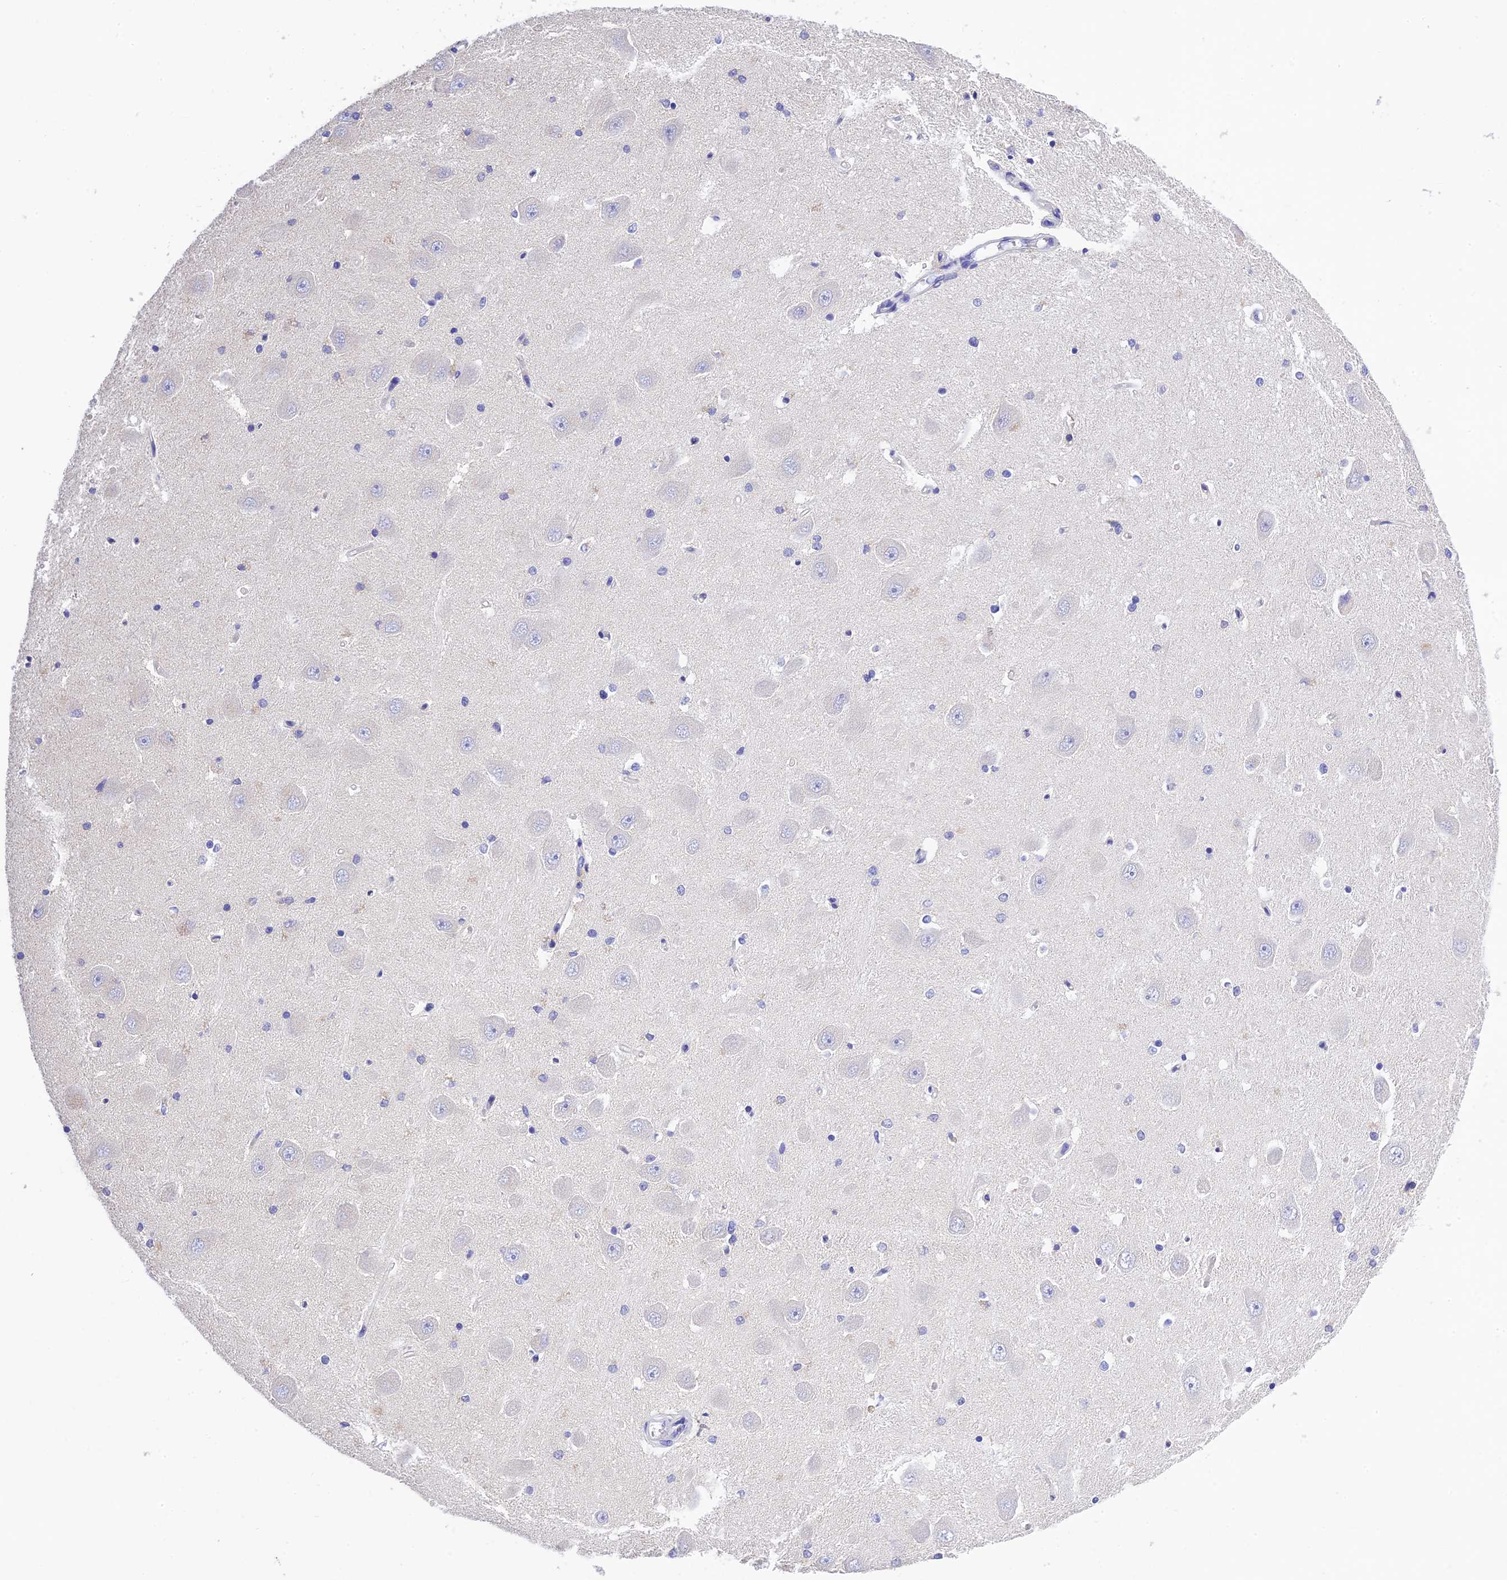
{"staining": {"intensity": "negative", "quantity": "none", "location": "none"}, "tissue": "hippocampus", "cell_type": "Glial cells", "image_type": "normal", "snomed": [{"axis": "morphology", "description": "Normal tissue, NOS"}, {"axis": "topography", "description": "Hippocampus"}], "caption": "Protein analysis of unremarkable hippocampus demonstrates no significant positivity in glial cells.", "gene": "MS4A5", "patient": {"sex": "male", "age": 45}}